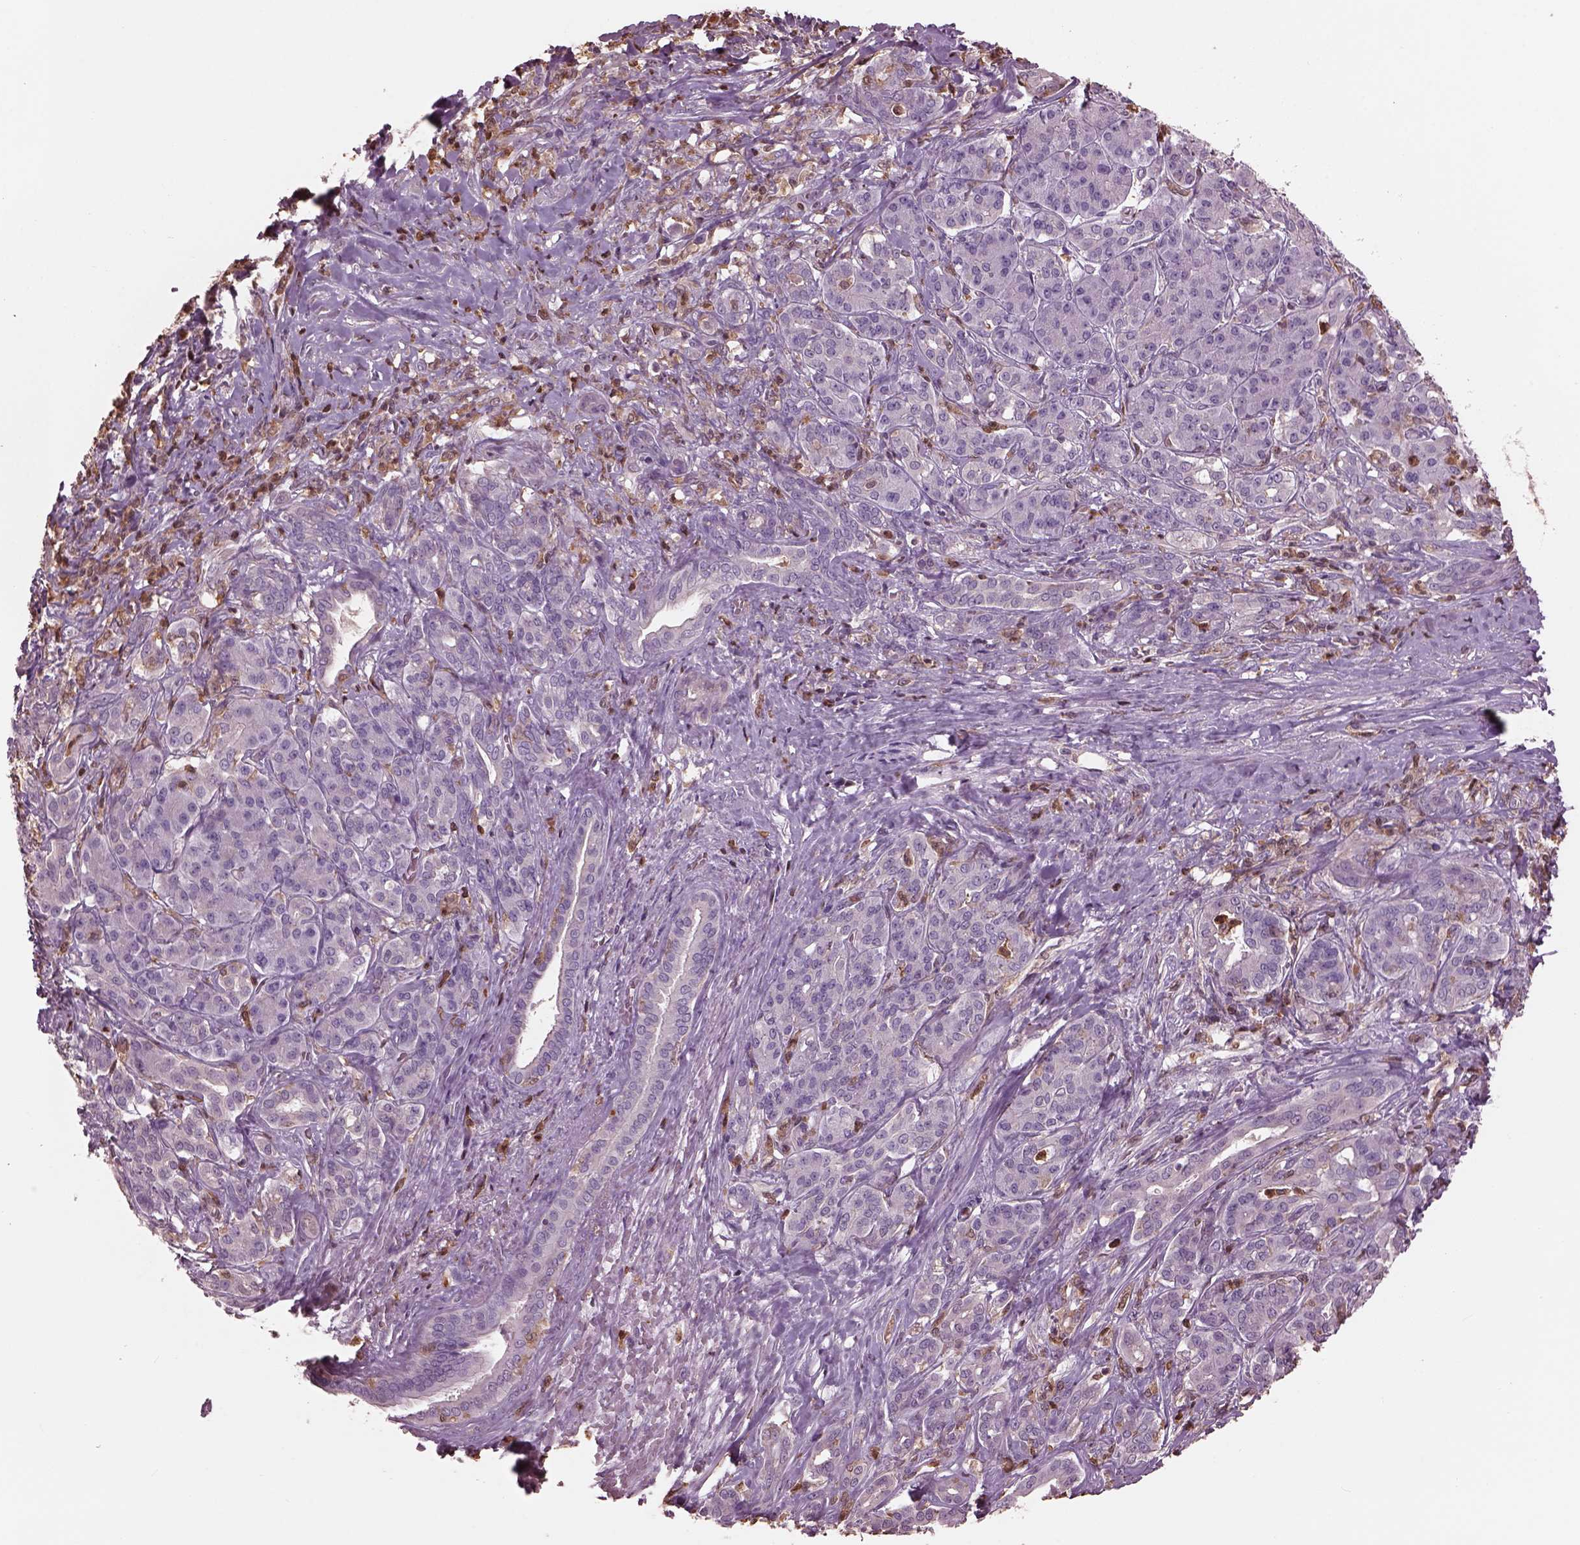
{"staining": {"intensity": "negative", "quantity": "none", "location": "none"}, "tissue": "pancreatic cancer", "cell_type": "Tumor cells", "image_type": "cancer", "snomed": [{"axis": "morphology", "description": "Normal tissue, NOS"}, {"axis": "morphology", "description": "Inflammation, NOS"}, {"axis": "morphology", "description": "Adenocarcinoma, NOS"}, {"axis": "topography", "description": "Pancreas"}], "caption": "Immunohistochemical staining of pancreatic adenocarcinoma shows no significant expression in tumor cells.", "gene": "IL31RA", "patient": {"sex": "male", "age": 57}}